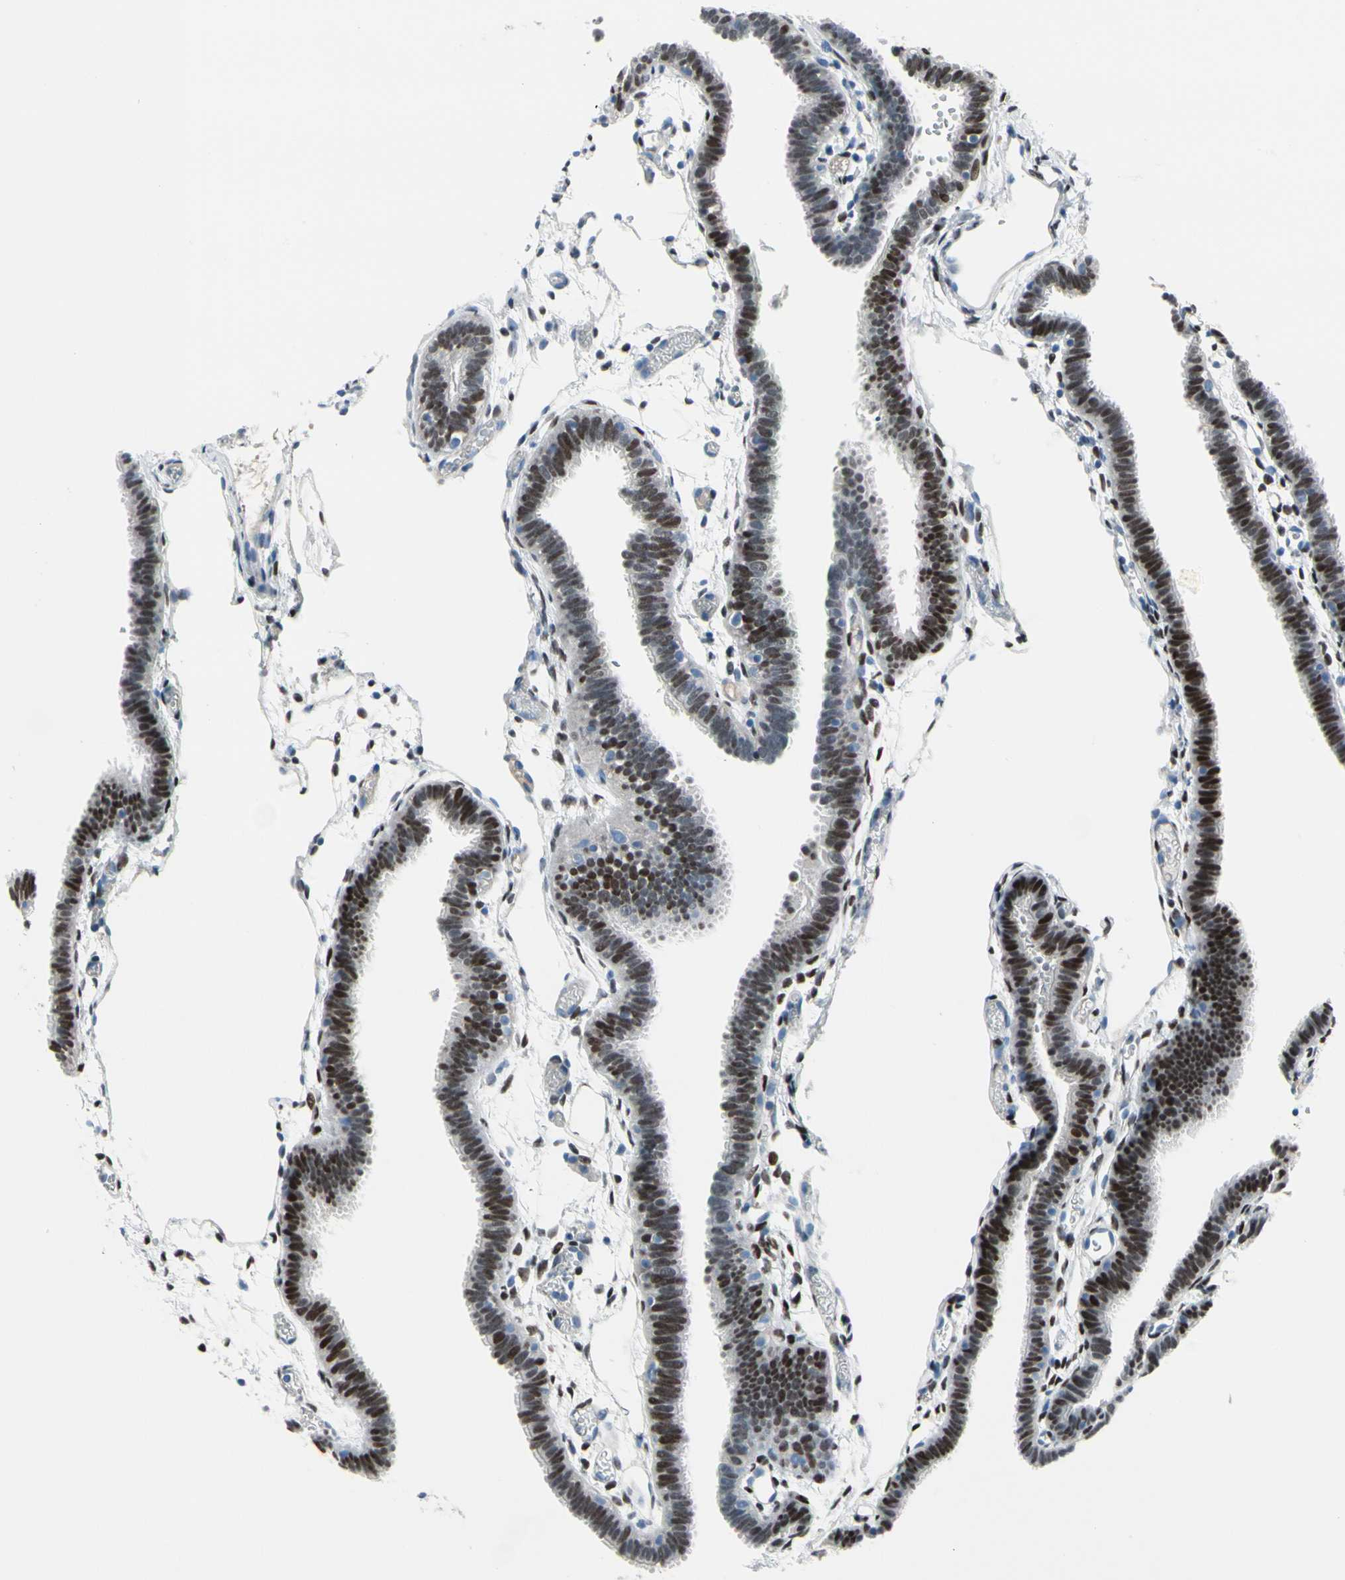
{"staining": {"intensity": "strong", "quantity": ">75%", "location": "nuclear"}, "tissue": "fallopian tube", "cell_type": "Glandular cells", "image_type": "normal", "snomed": [{"axis": "morphology", "description": "Normal tissue, NOS"}, {"axis": "topography", "description": "Fallopian tube"}], "caption": "Immunohistochemical staining of unremarkable fallopian tube demonstrates >75% levels of strong nuclear protein positivity in approximately >75% of glandular cells. The staining is performed using DAB brown chromogen to label protein expression. The nuclei are counter-stained blue using hematoxylin.", "gene": "PGR", "patient": {"sex": "female", "age": 29}}